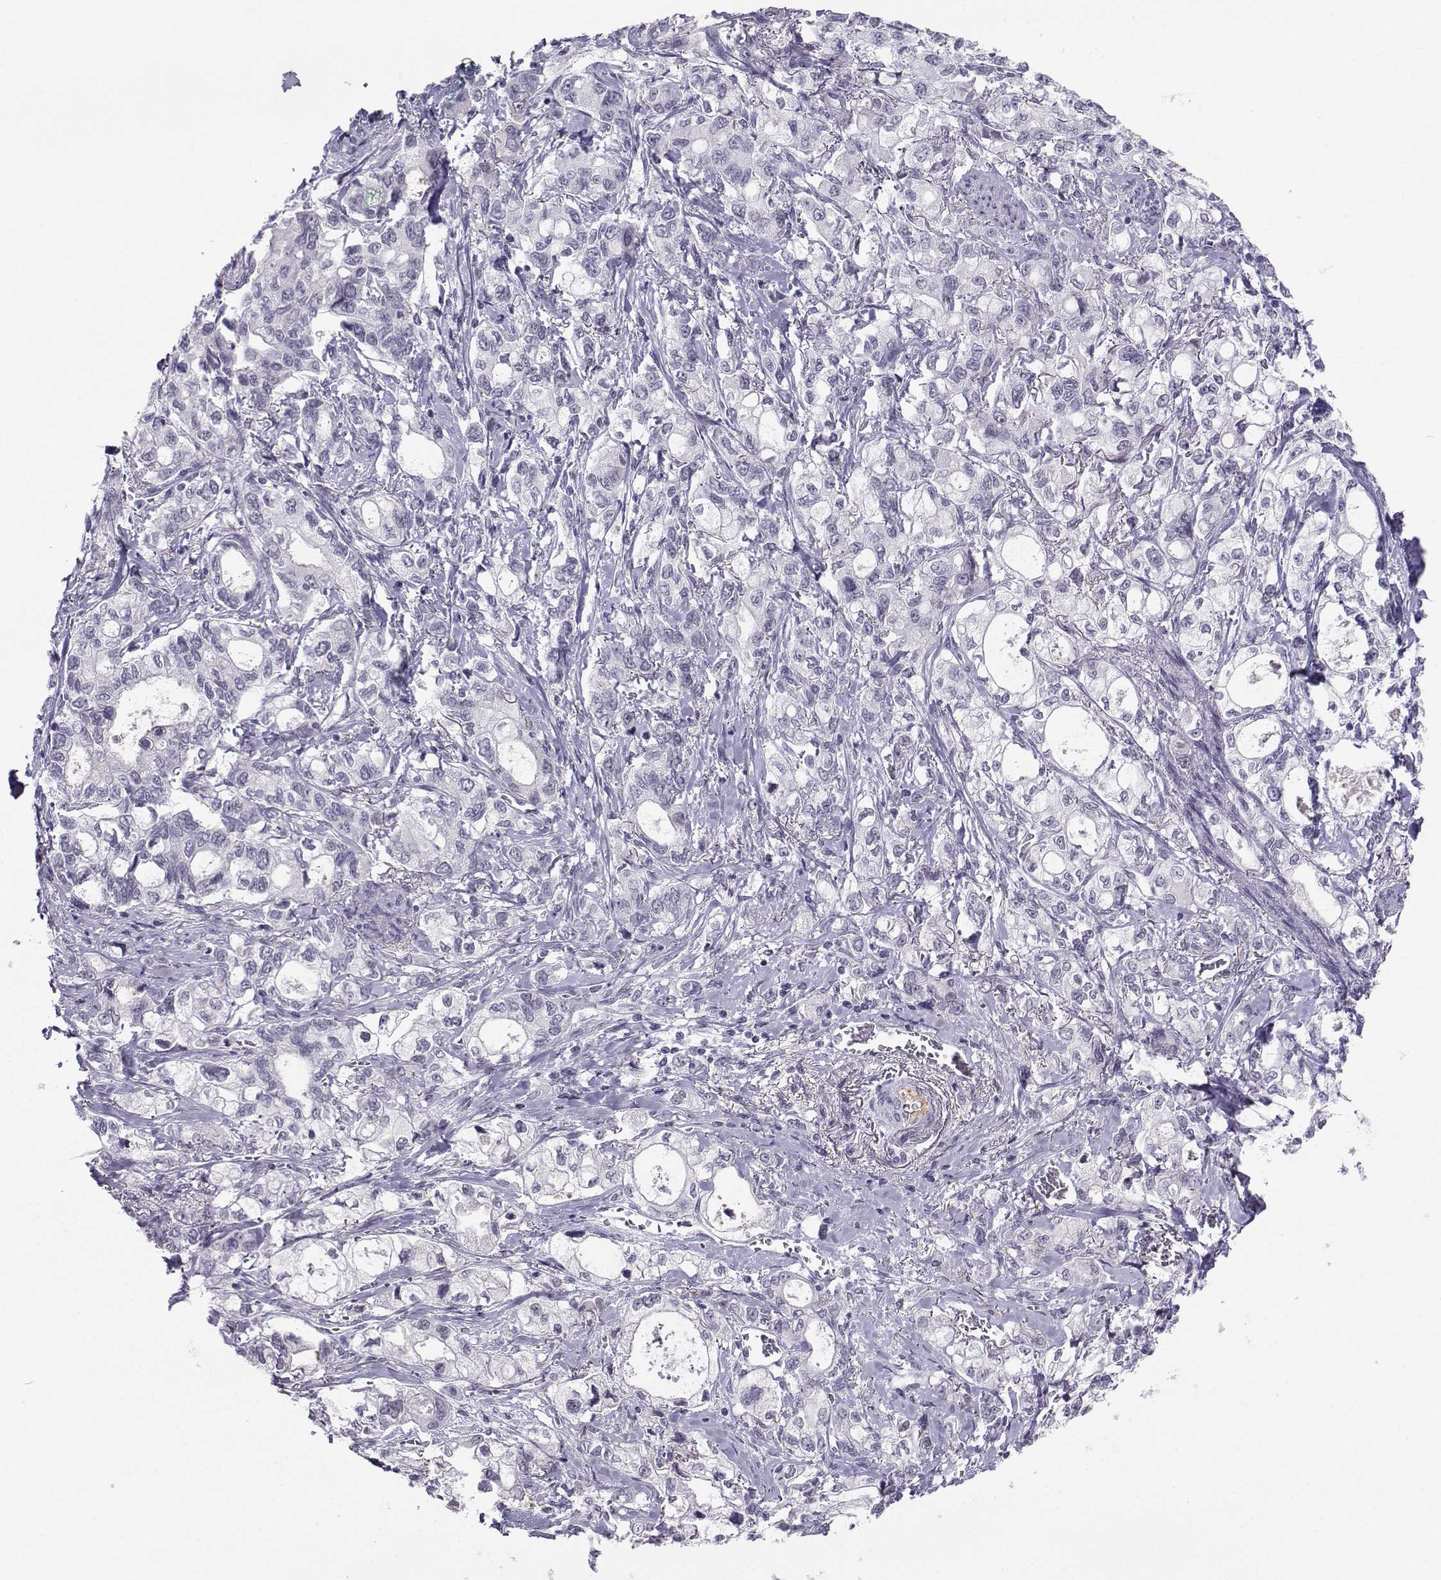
{"staining": {"intensity": "negative", "quantity": "none", "location": "none"}, "tissue": "stomach cancer", "cell_type": "Tumor cells", "image_type": "cancer", "snomed": [{"axis": "morphology", "description": "Adenocarcinoma, NOS"}, {"axis": "topography", "description": "Stomach"}], "caption": "Stomach cancer stained for a protein using IHC demonstrates no positivity tumor cells.", "gene": "LHX1", "patient": {"sex": "male", "age": 63}}